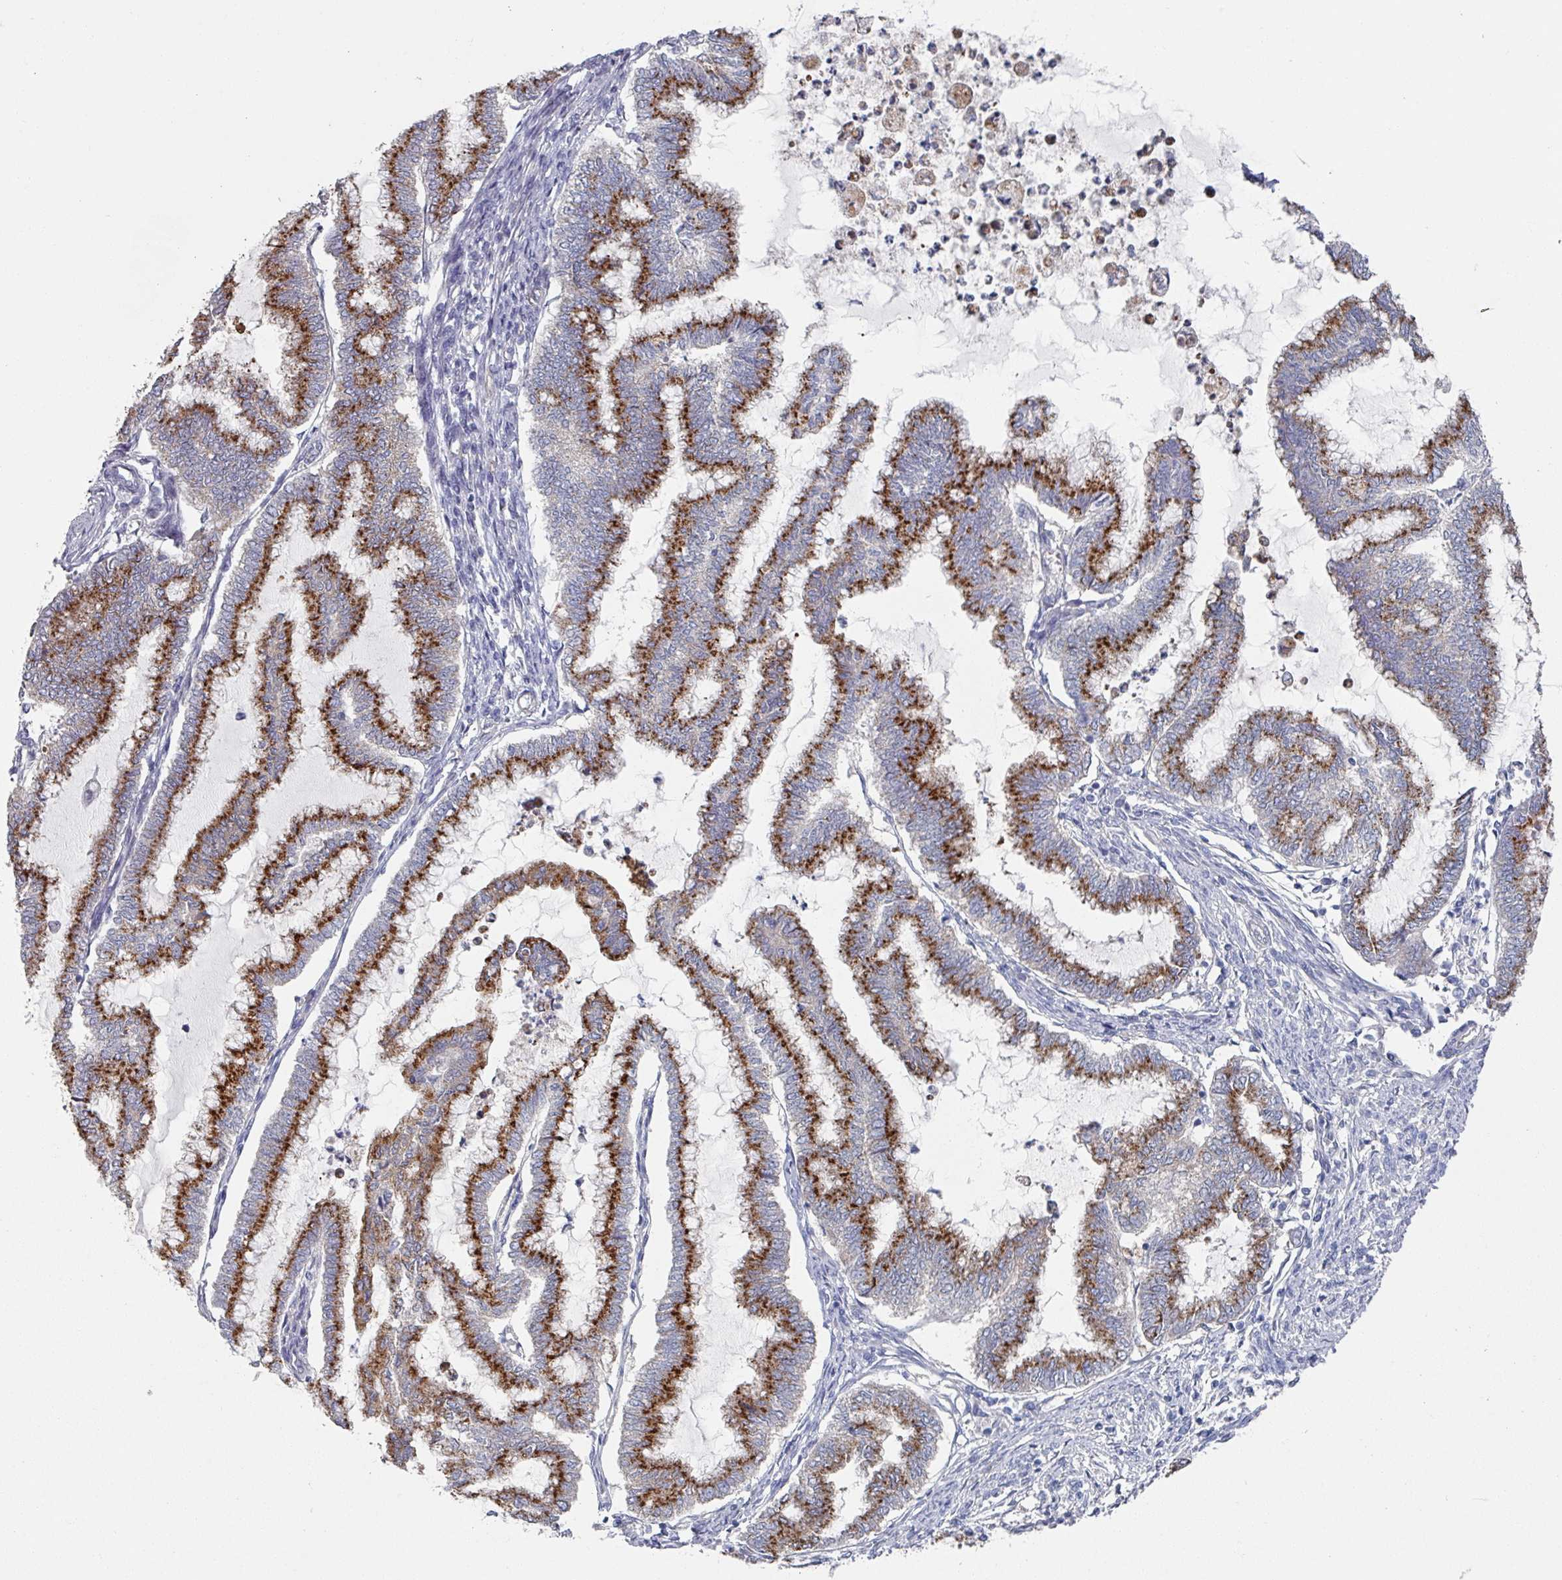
{"staining": {"intensity": "strong", "quantity": ">75%", "location": "cytoplasmic/membranous"}, "tissue": "endometrial cancer", "cell_type": "Tumor cells", "image_type": "cancer", "snomed": [{"axis": "morphology", "description": "Adenocarcinoma, NOS"}, {"axis": "topography", "description": "Endometrium"}], "caption": "Endometrial cancer stained for a protein demonstrates strong cytoplasmic/membranous positivity in tumor cells. (DAB IHC, brown staining for protein, blue staining for nuclei).", "gene": "EFL1", "patient": {"sex": "female", "age": 79}}